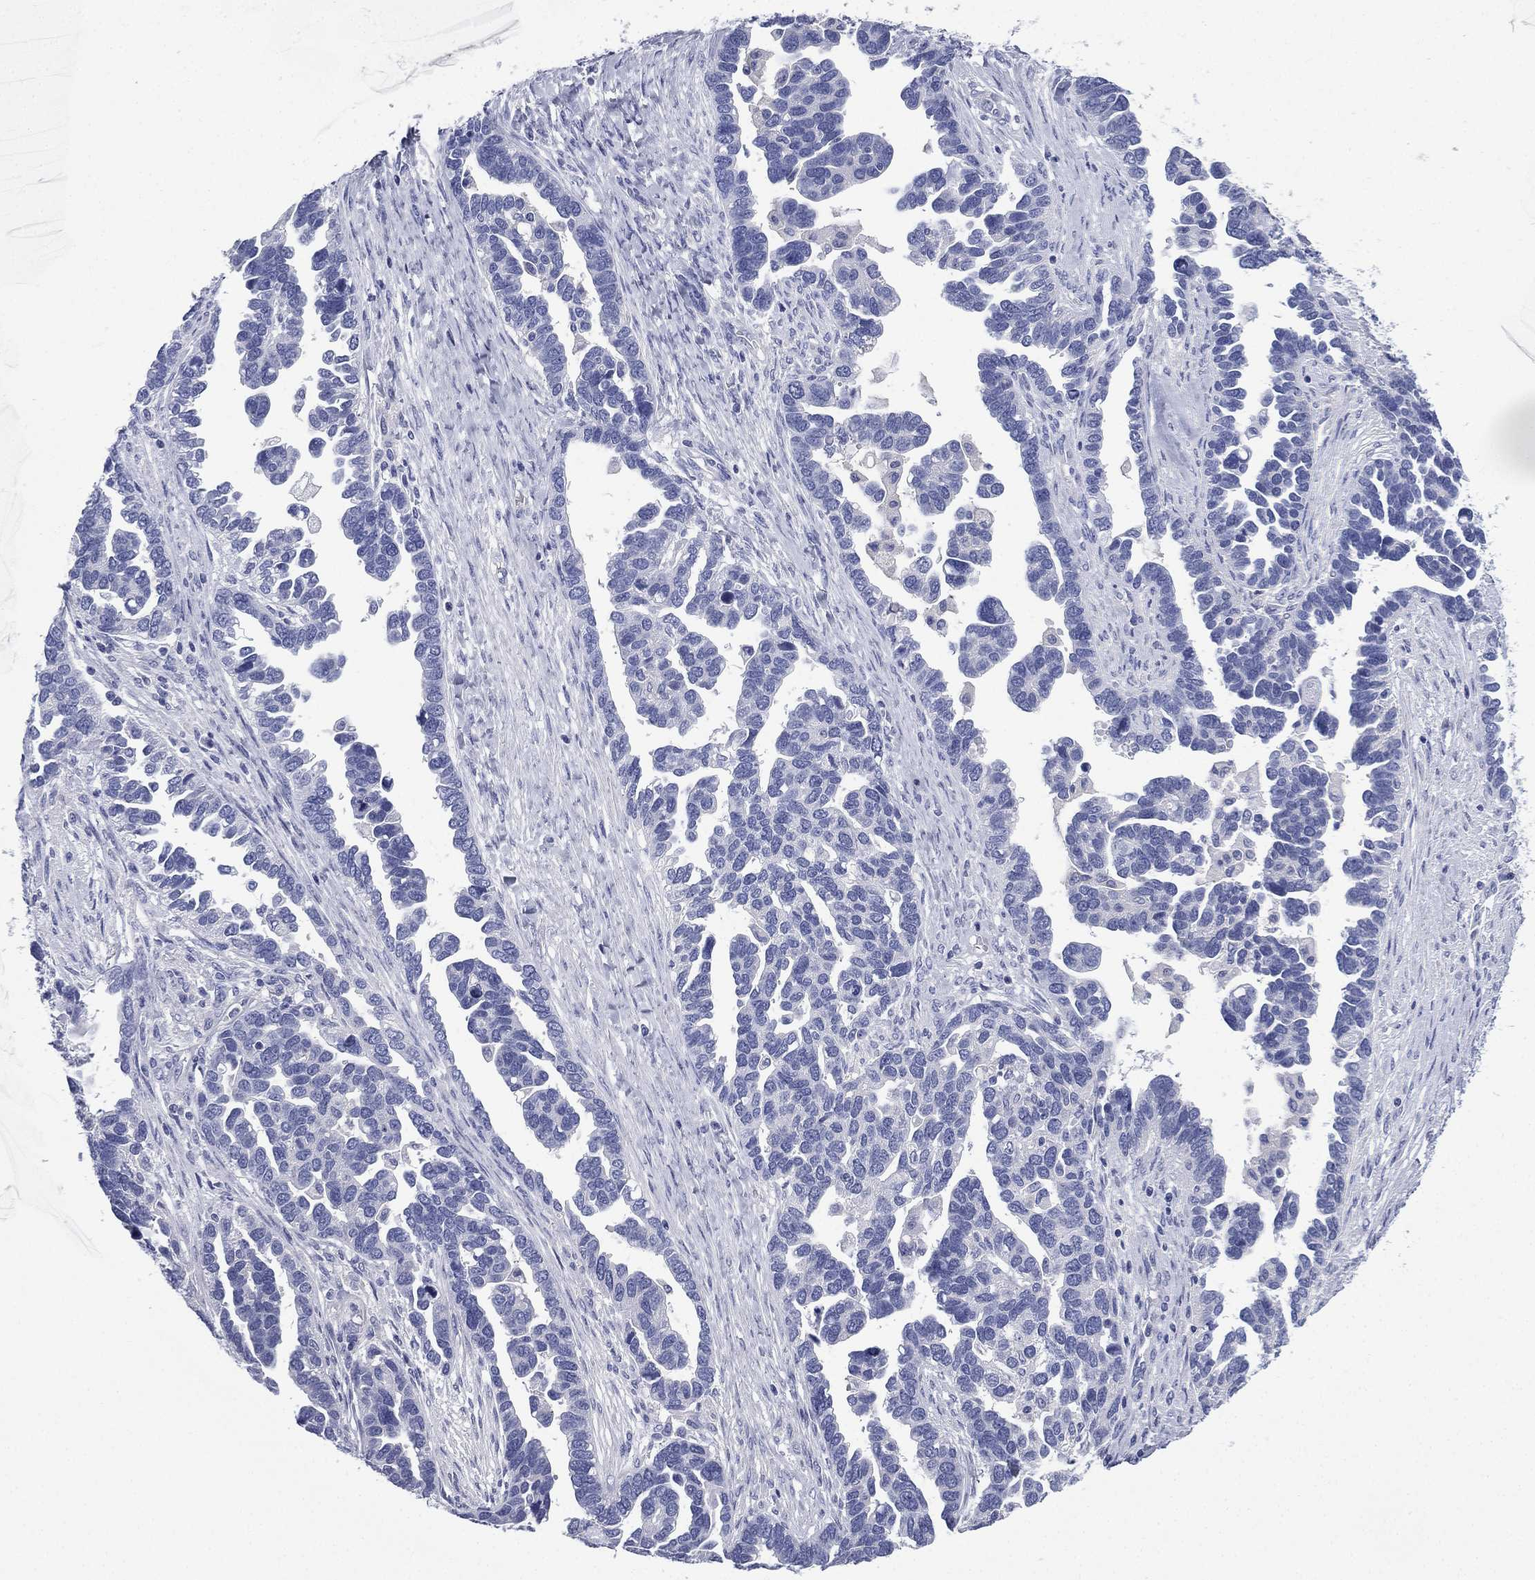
{"staining": {"intensity": "negative", "quantity": "none", "location": "none"}, "tissue": "ovarian cancer", "cell_type": "Tumor cells", "image_type": "cancer", "snomed": [{"axis": "morphology", "description": "Cystadenocarcinoma, serous, NOS"}, {"axis": "topography", "description": "Ovary"}], "caption": "DAB (3,3'-diaminobenzidine) immunohistochemical staining of ovarian cancer displays no significant positivity in tumor cells. Brightfield microscopy of immunohistochemistry (IHC) stained with DAB (brown) and hematoxylin (blue), captured at high magnification.", "gene": "FCER2", "patient": {"sex": "female", "age": 54}}